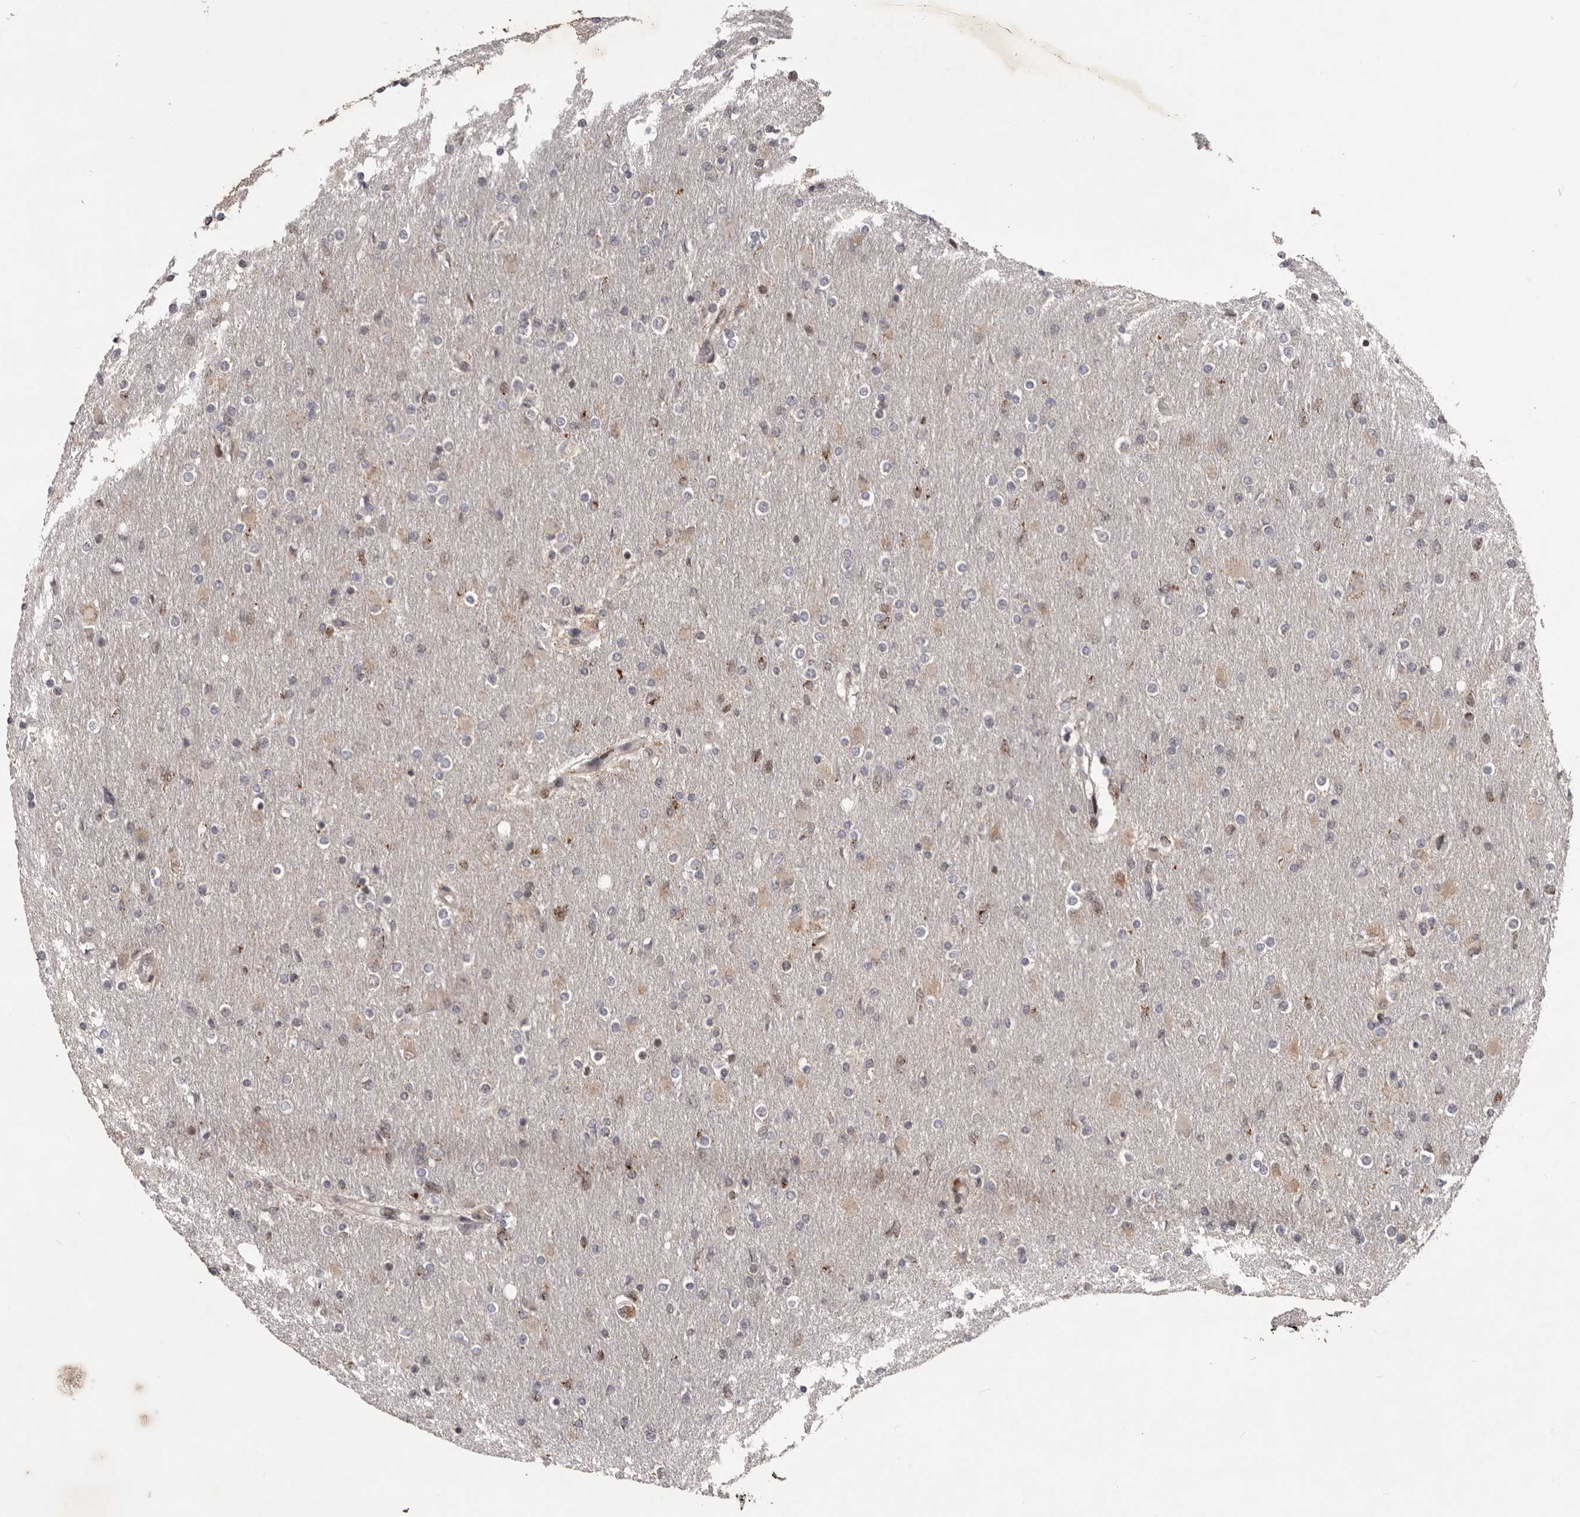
{"staining": {"intensity": "negative", "quantity": "none", "location": "none"}, "tissue": "glioma", "cell_type": "Tumor cells", "image_type": "cancer", "snomed": [{"axis": "morphology", "description": "Glioma, malignant, High grade"}, {"axis": "topography", "description": "Cerebral cortex"}], "caption": "Glioma was stained to show a protein in brown. There is no significant expression in tumor cells.", "gene": "C17orf99", "patient": {"sex": "female", "age": 36}}